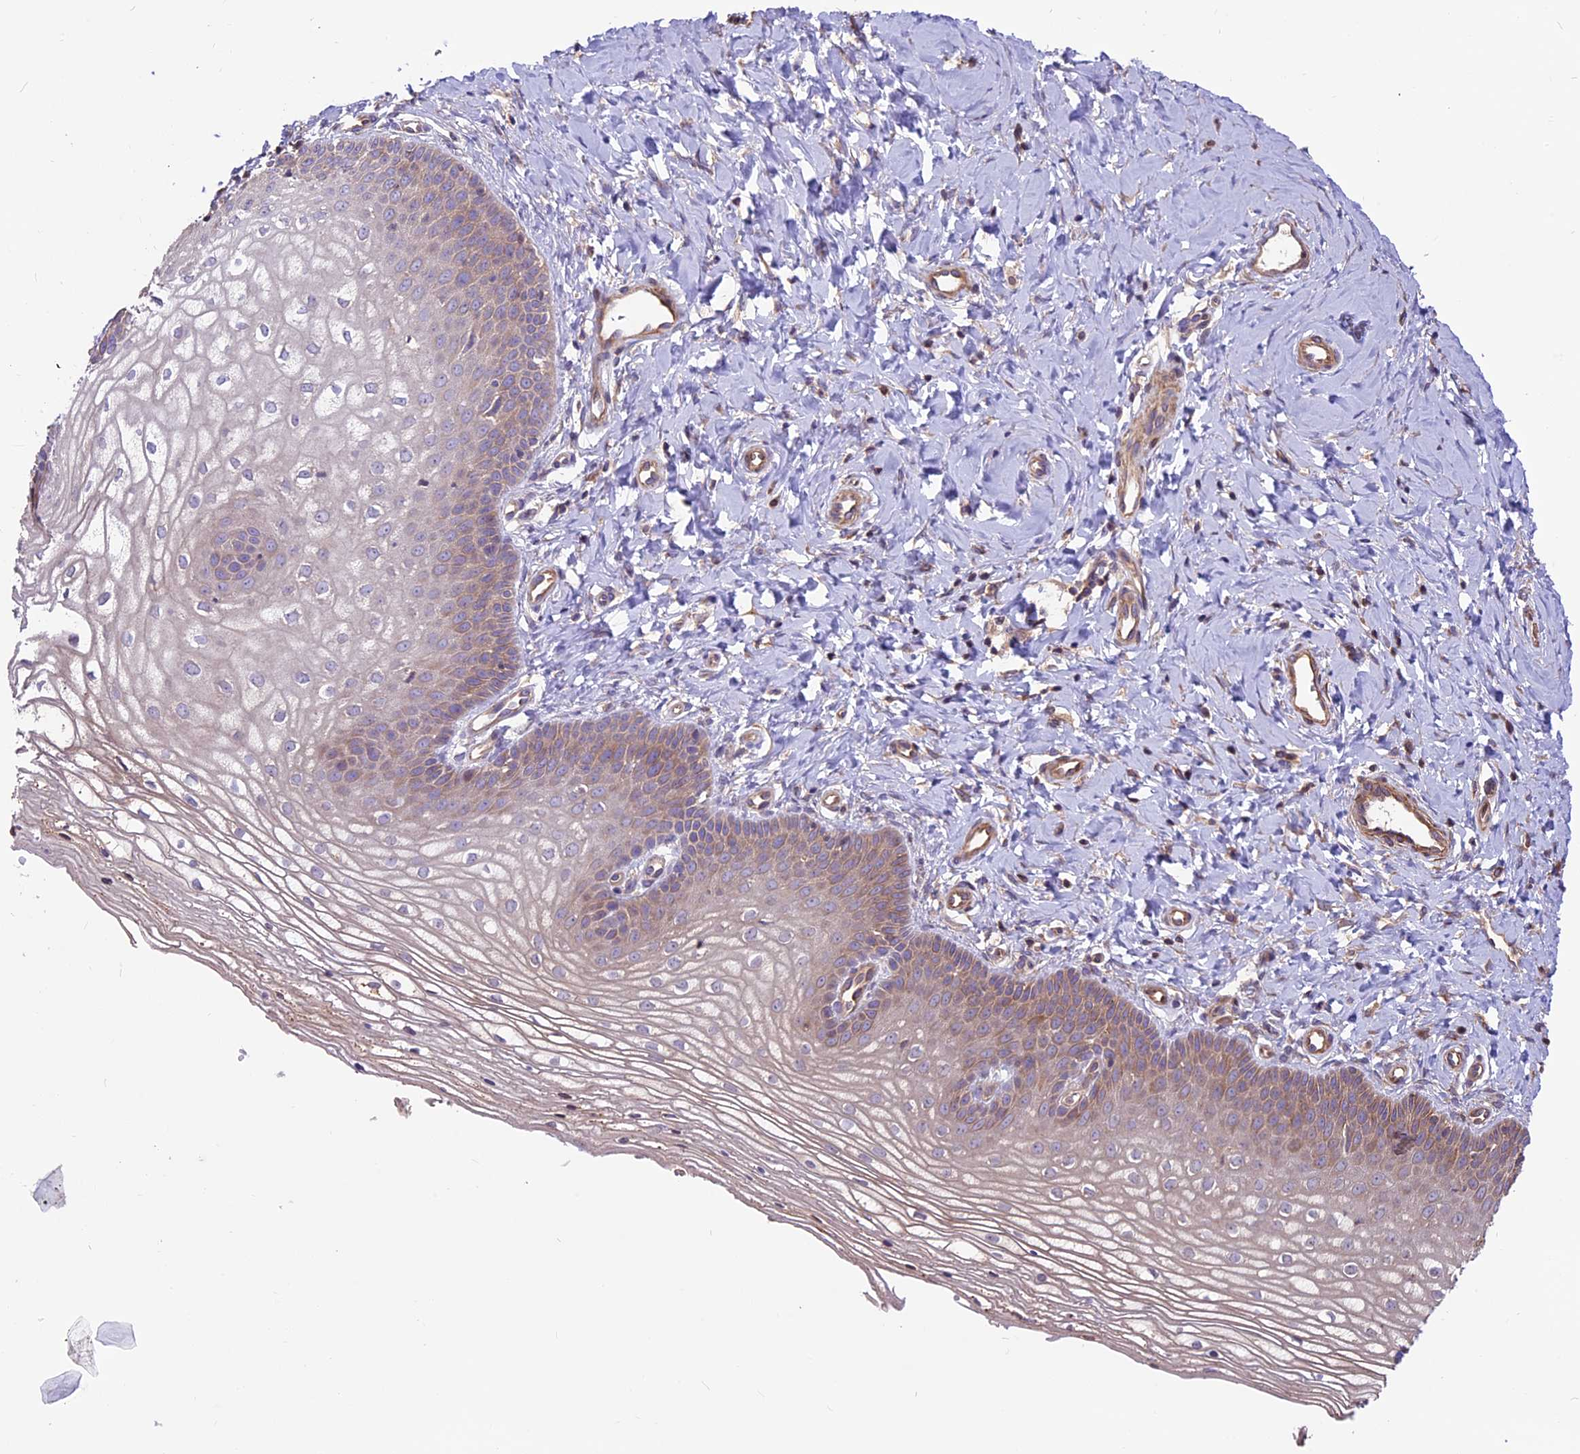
{"staining": {"intensity": "moderate", "quantity": "25%-75%", "location": "cytoplasmic/membranous"}, "tissue": "vagina", "cell_type": "Squamous epithelial cells", "image_type": "normal", "snomed": [{"axis": "morphology", "description": "Normal tissue, NOS"}, {"axis": "topography", "description": "Vagina"}], "caption": "Vagina stained with immunohistochemistry reveals moderate cytoplasmic/membranous staining in approximately 25%-75% of squamous epithelial cells.", "gene": "ANO3", "patient": {"sex": "female", "age": 68}}